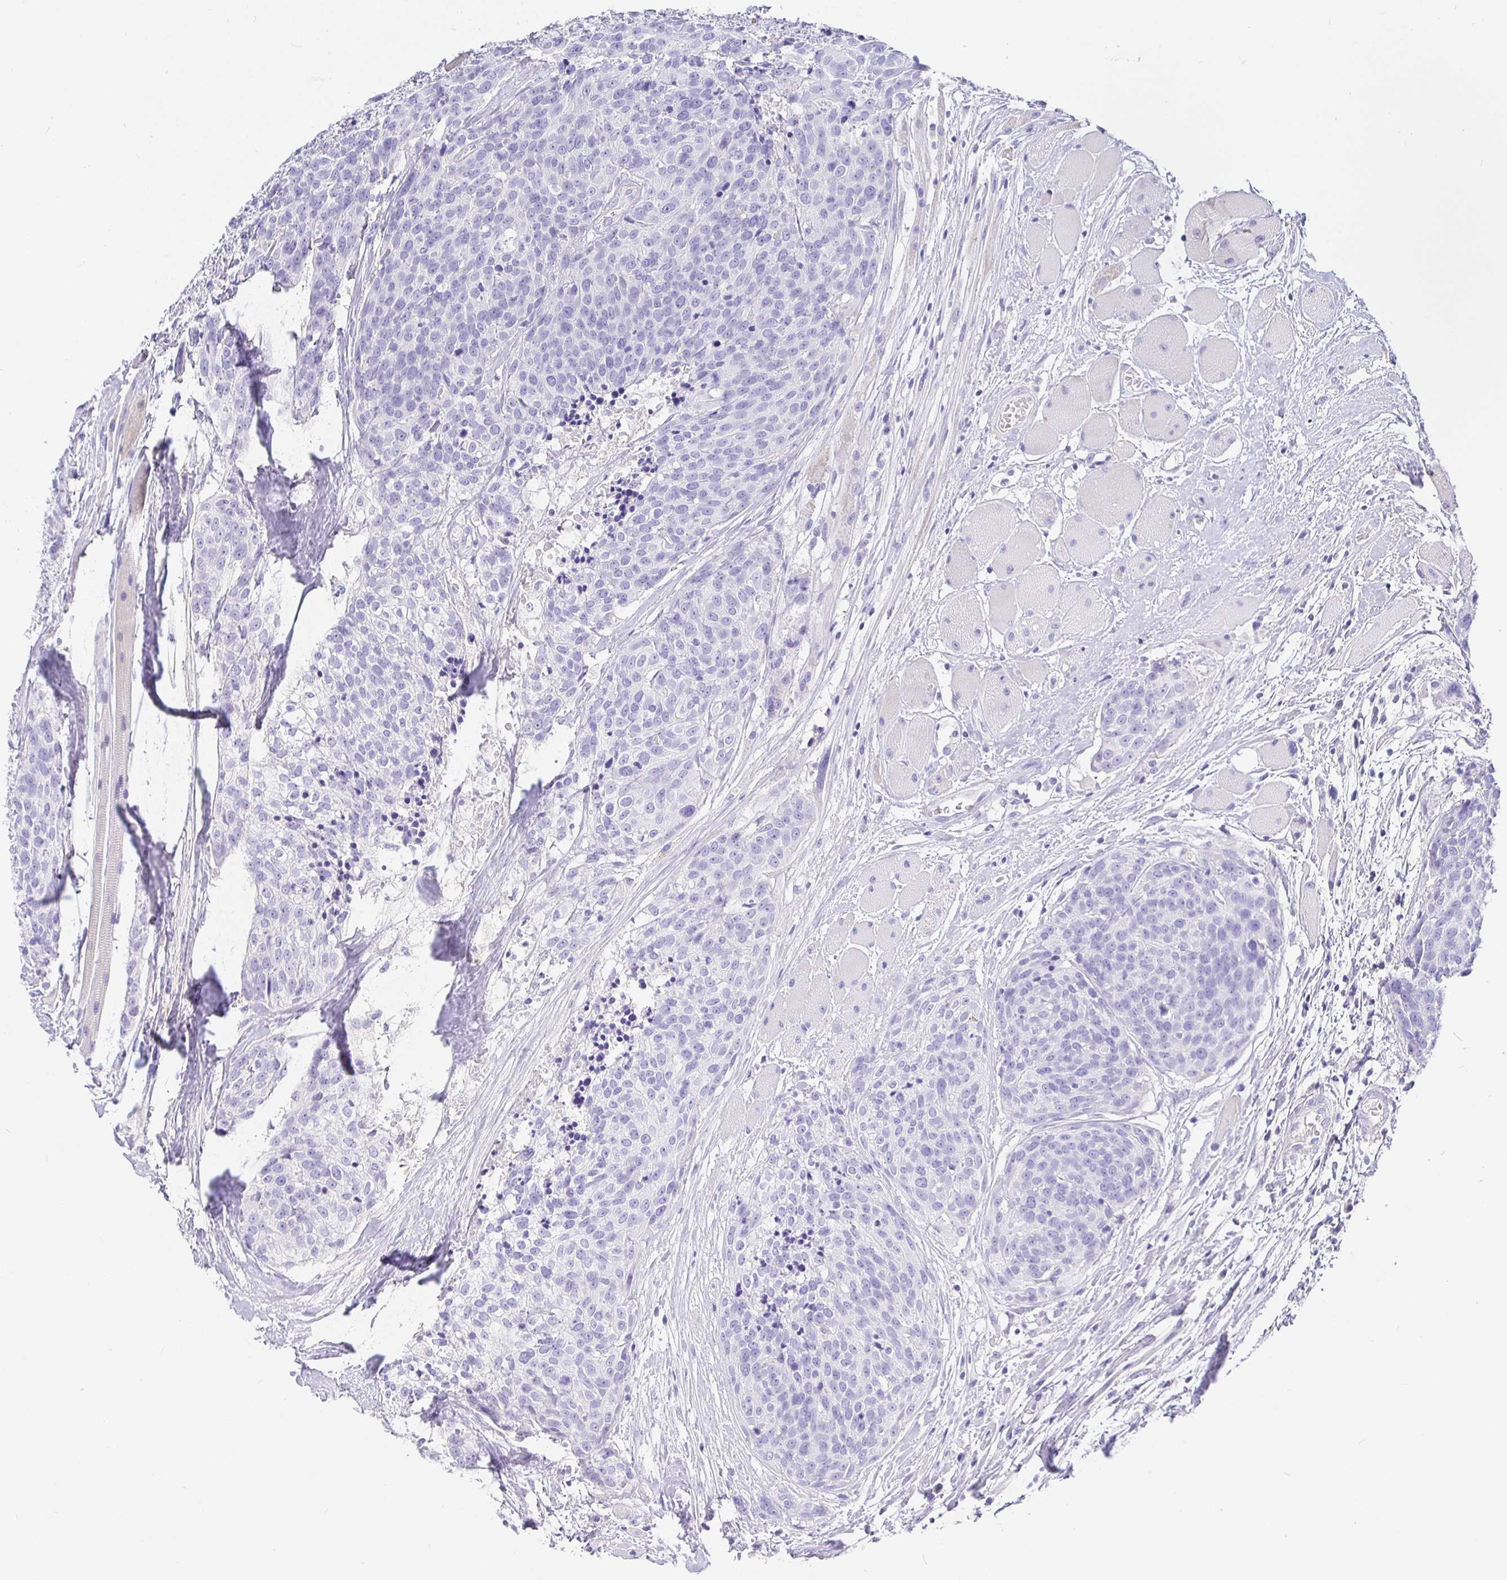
{"staining": {"intensity": "negative", "quantity": "none", "location": "none"}, "tissue": "head and neck cancer", "cell_type": "Tumor cells", "image_type": "cancer", "snomed": [{"axis": "morphology", "description": "Squamous cell carcinoma, NOS"}, {"axis": "topography", "description": "Oral tissue"}, {"axis": "topography", "description": "Head-Neck"}], "caption": "DAB (3,3'-diaminobenzidine) immunohistochemical staining of human head and neck squamous cell carcinoma shows no significant positivity in tumor cells.", "gene": "TPTE", "patient": {"sex": "male", "age": 64}}